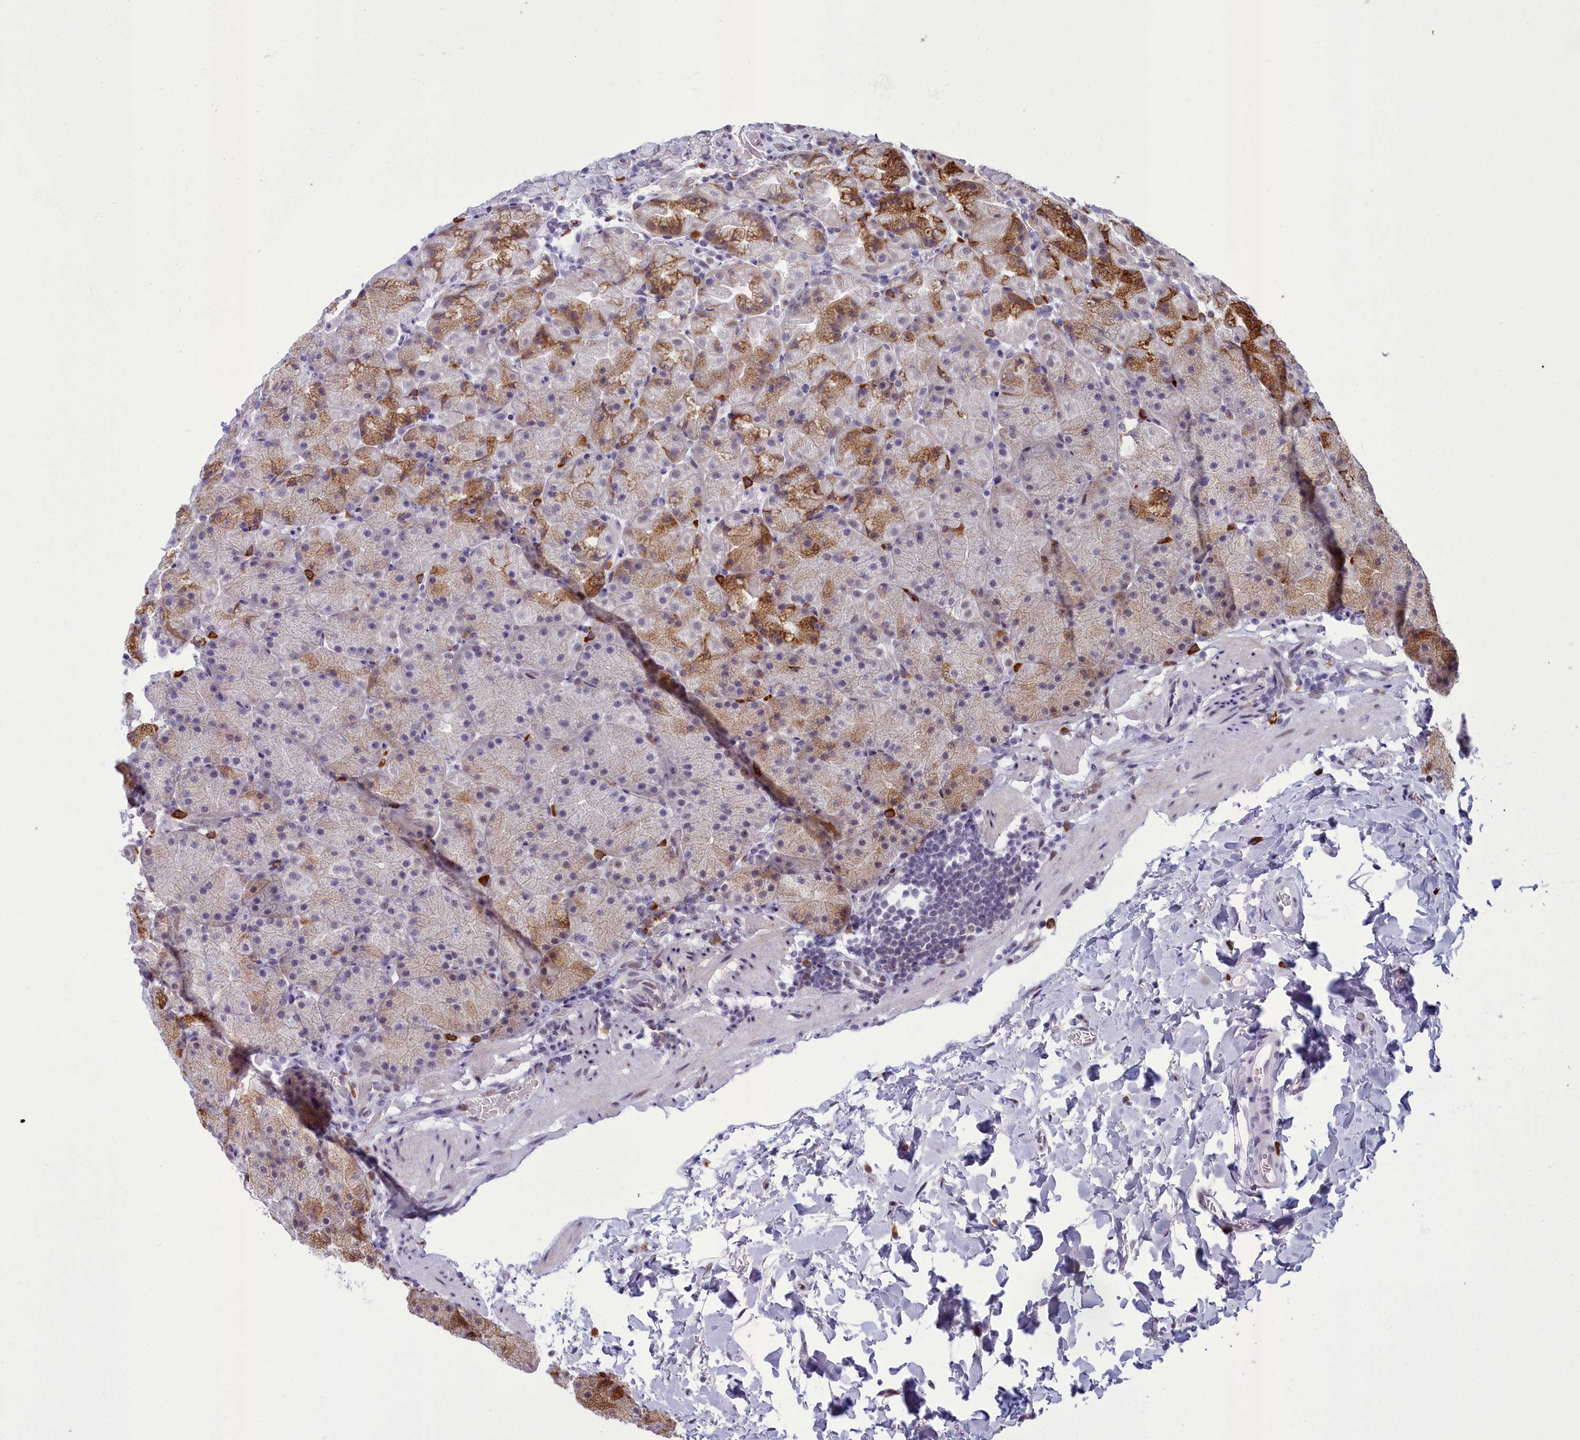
{"staining": {"intensity": "moderate", "quantity": "25%-75%", "location": "cytoplasmic/membranous,nuclear"}, "tissue": "stomach", "cell_type": "Glandular cells", "image_type": "normal", "snomed": [{"axis": "morphology", "description": "Normal tissue, NOS"}, {"axis": "topography", "description": "Stomach, upper"}, {"axis": "topography", "description": "Stomach, lower"}], "caption": "A brown stain labels moderate cytoplasmic/membranous,nuclear expression of a protein in glandular cells of benign stomach. Nuclei are stained in blue.", "gene": "CEACAM19", "patient": {"sex": "male", "age": 67}}